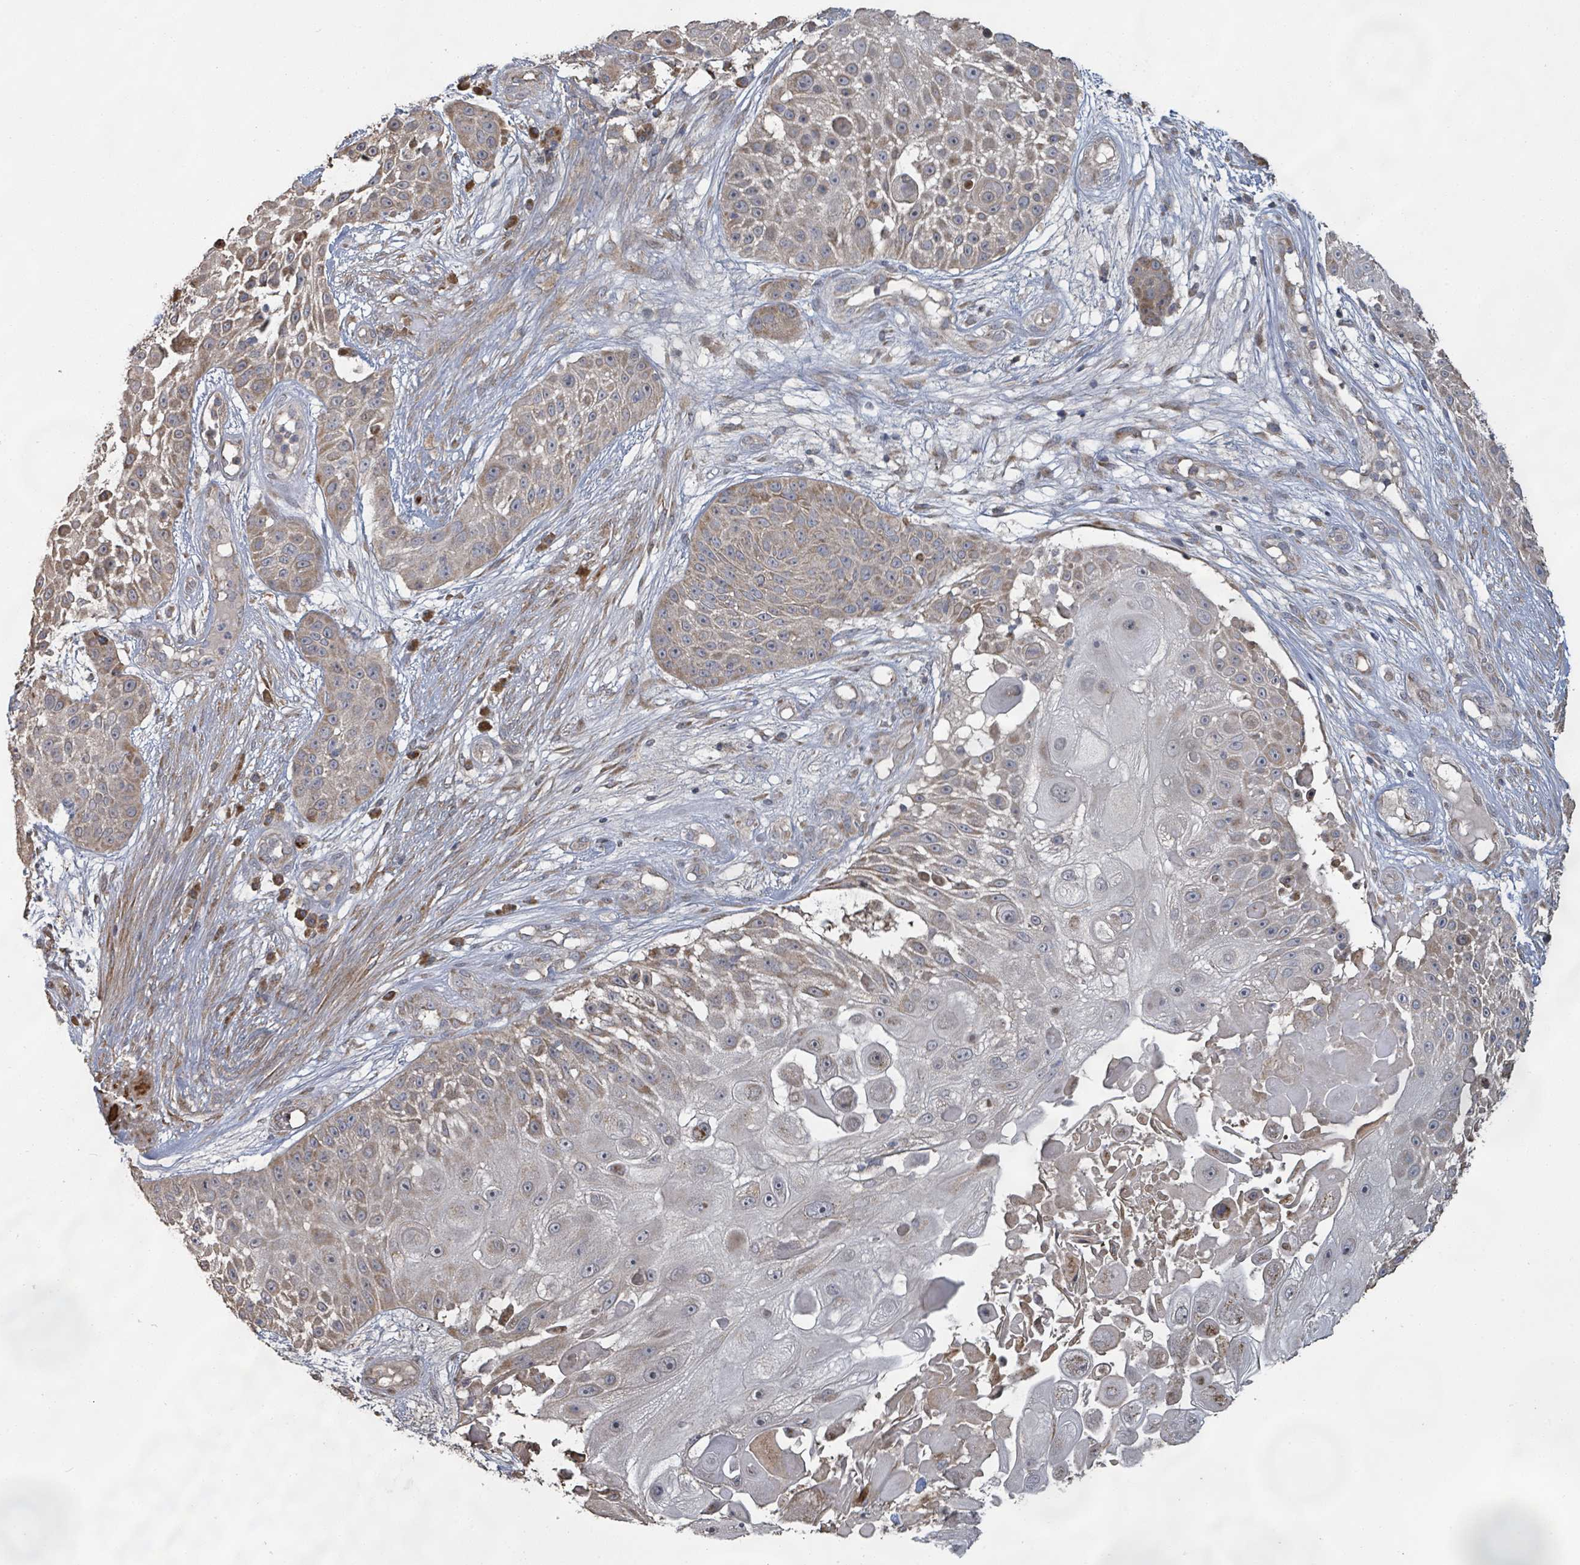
{"staining": {"intensity": "moderate", "quantity": "25%-75%", "location": "cytoplasmic/membranous"}, "tissue": "skin cancer", "cell_type": "Tumor cells", "image_type": "cancer", "snomed": [{"axis": "morphology", "description": "Squamous cell carcinoma, NOS"}, {"axis": "topography", "description": "Skin"}], "caption": "Protein staining reveals moderate cytoplasmic/membranous positivity in approximately 25%-75% of tumor cells in skin squamous cell carcinoma. (brown staining indicates protein expression, while blue staining denotes nuclei).", "gene": "KCNS2", "patient": {"sex": "female", "age": 86}}